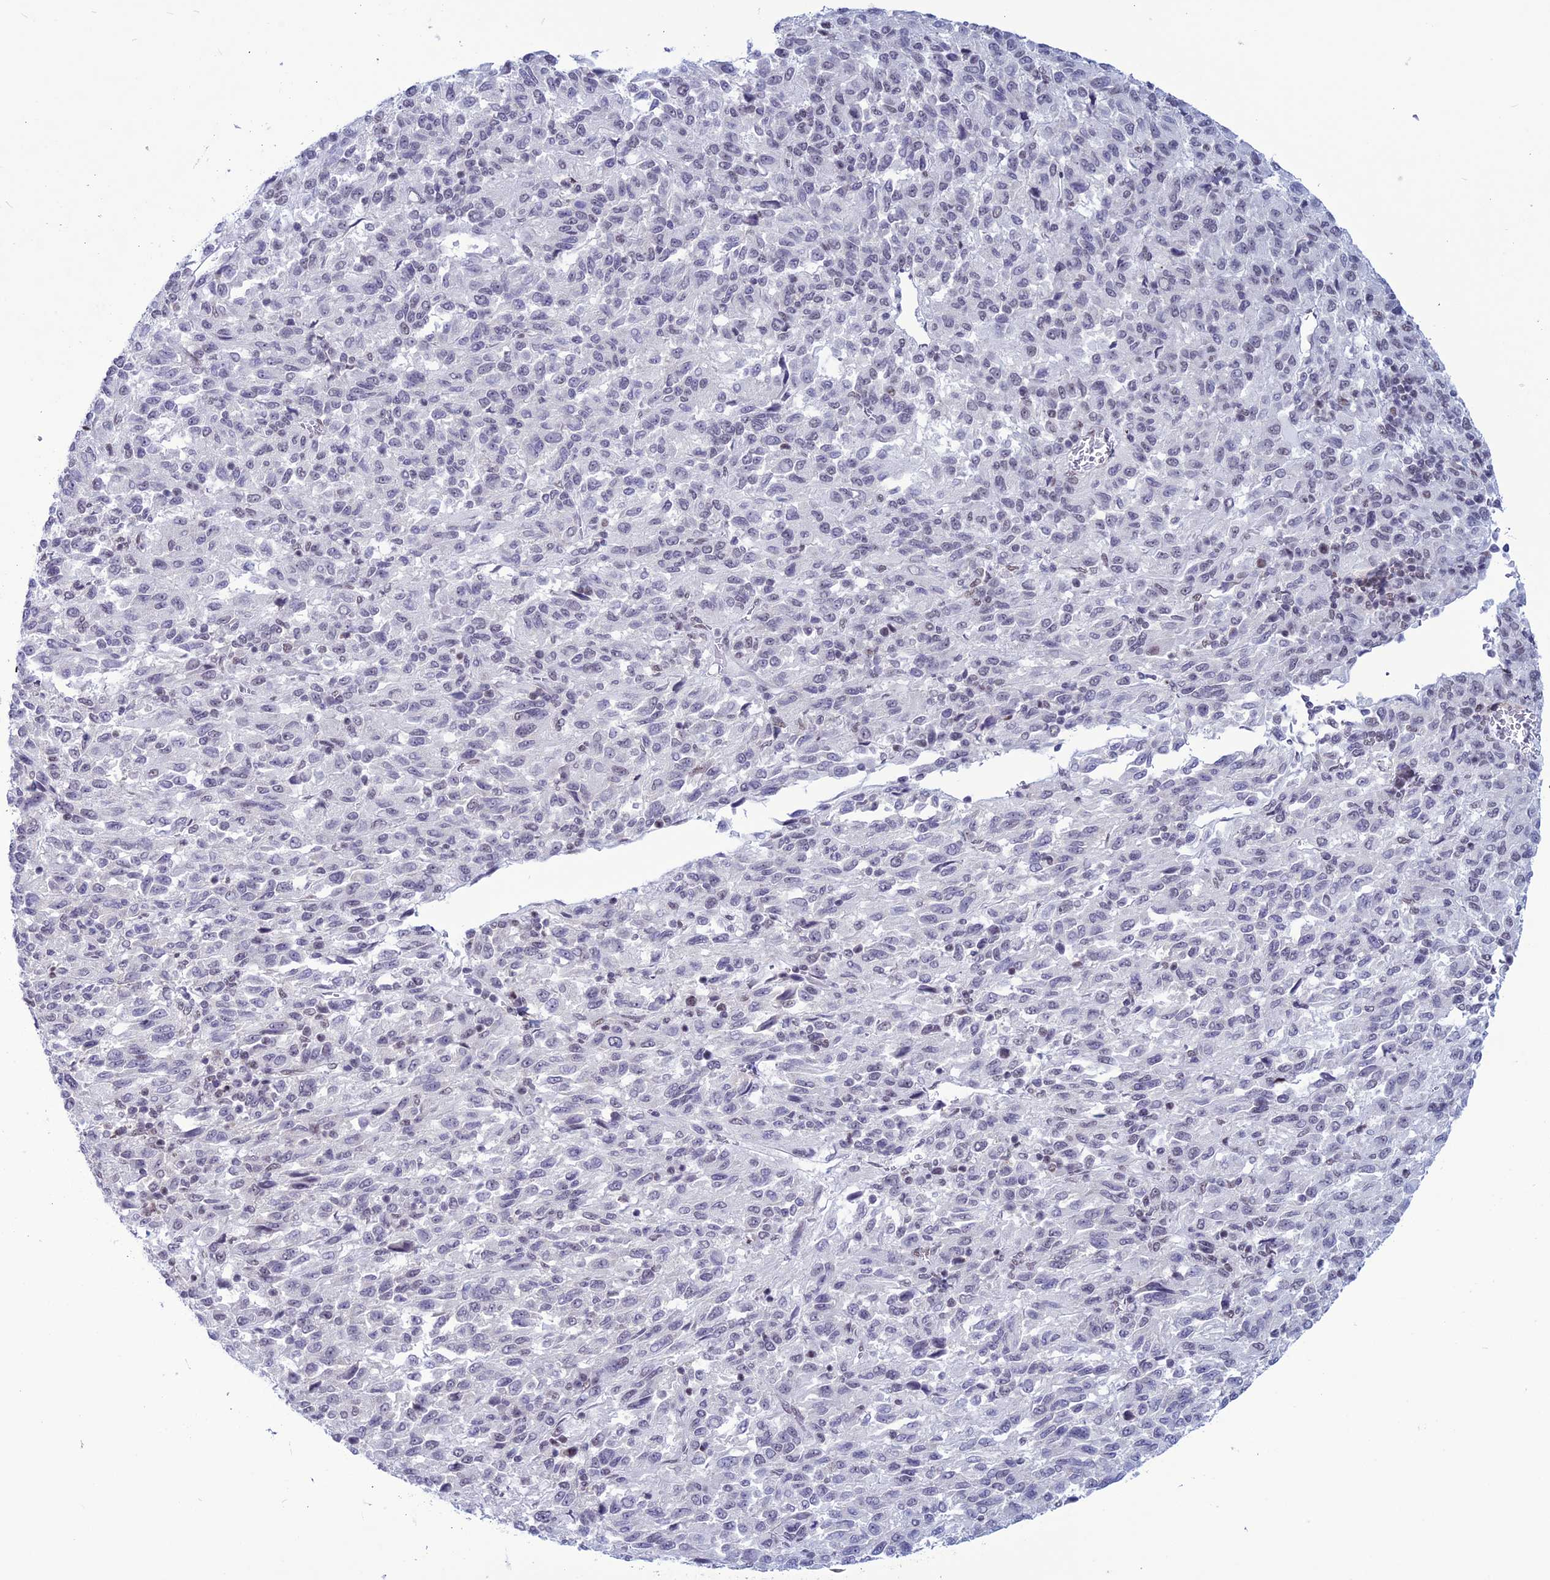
{"staining": {"intensity": "negative", "quantity": "none", "location": "none"}, "tissue": "melanoma", "cell_type": "Tumor cells", "image_type": "cancer", "snomed": [{"axis": "morphology", "description": "Malignant melanoma, Metastatic site"}, {"axis": "topography", "description": "Lung"}], "caption": "Immunohistochemistry (IHC) micrograph of human melanoma stained for a protein (brown), which reveals no positivity in tumor cells.", "gene": "U2AF1", "patient": {"sex": "male", "age": 64}}